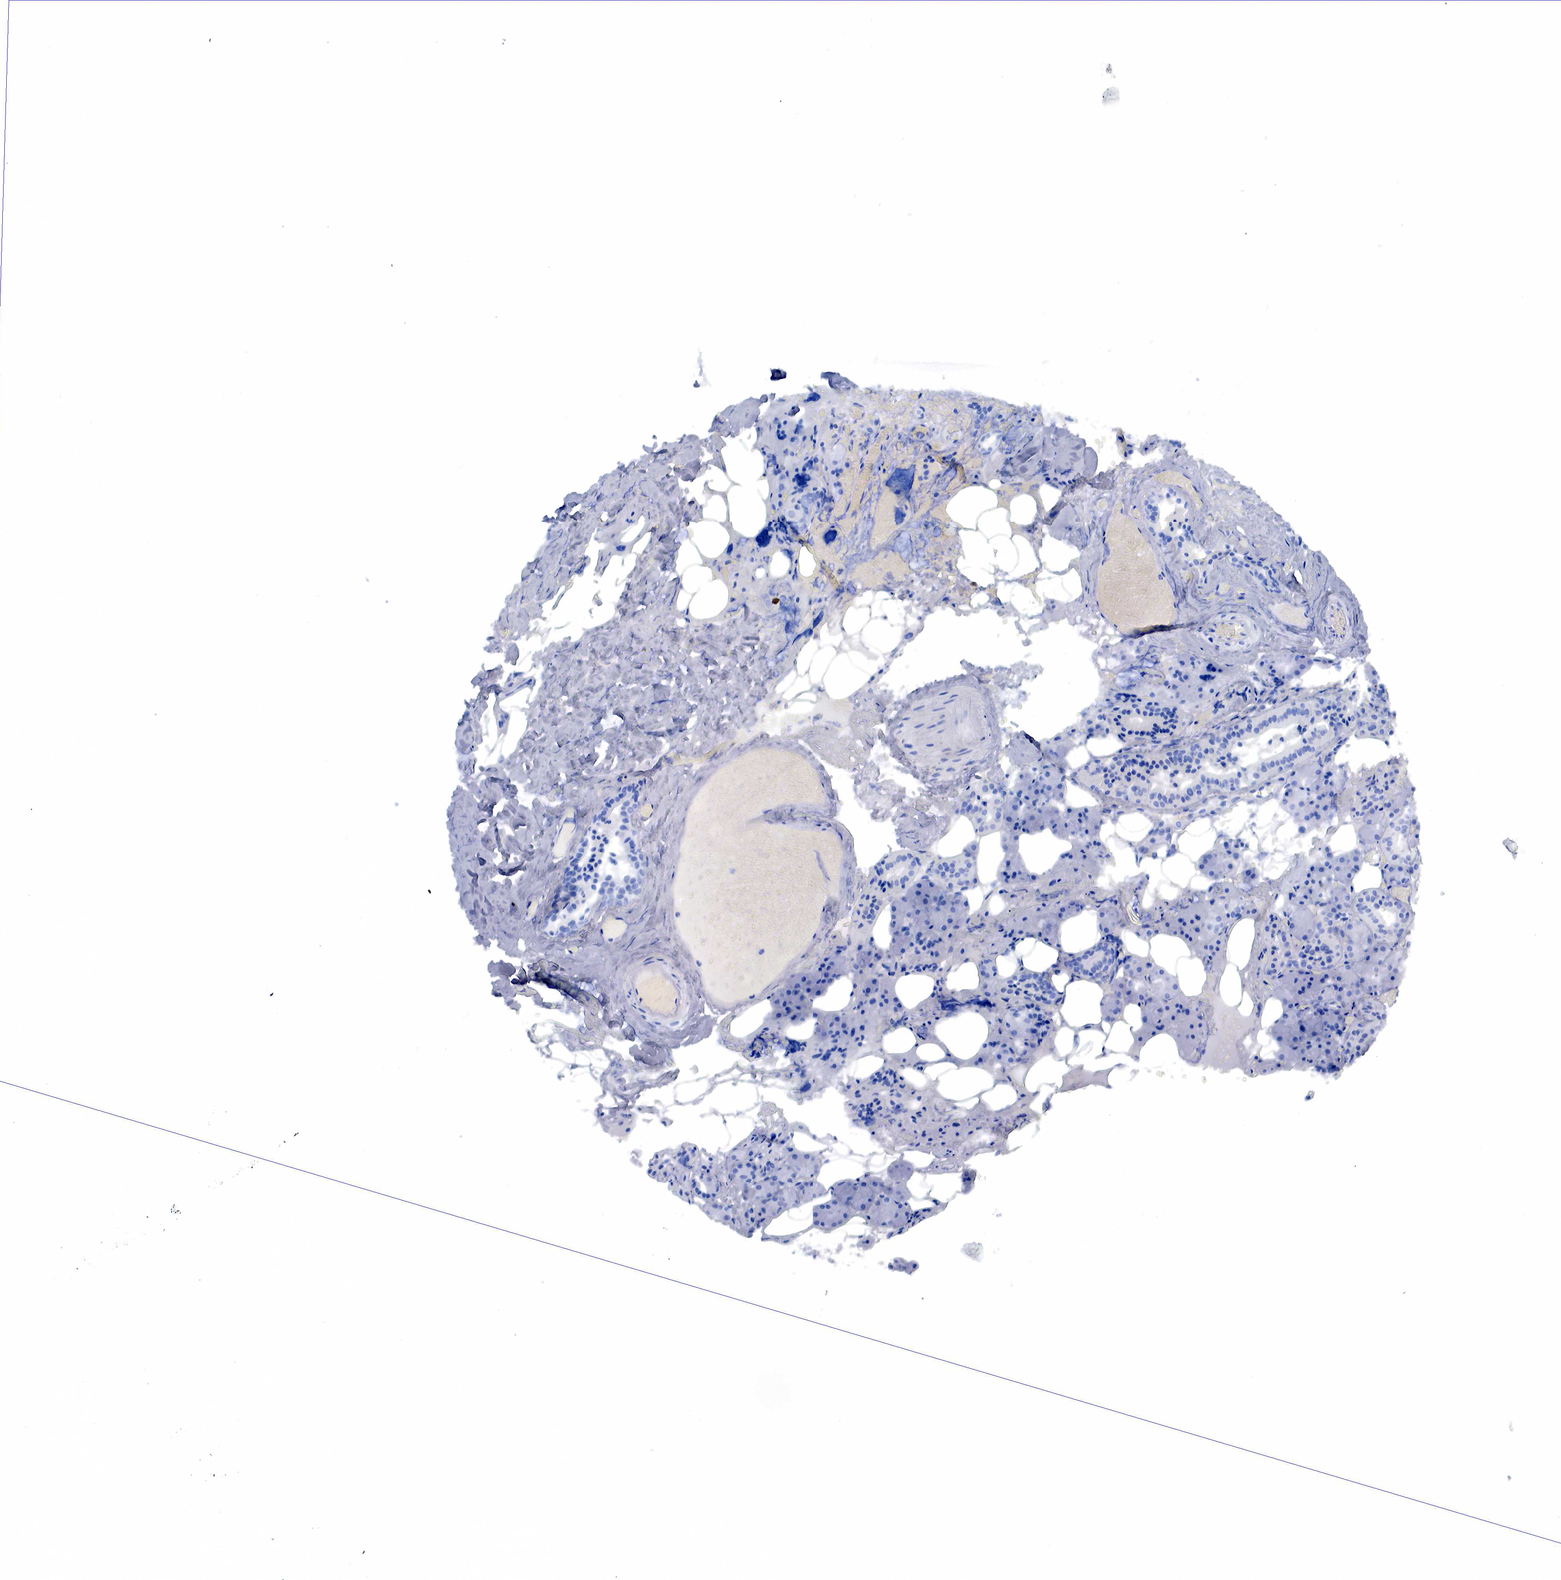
{"staining": {"intensity": "negative", "quantity": "none", "location": "none"}, "tissue": "salivary gland", "cell_type": "Glandular cells", "image_type": "normal", "snomed": [{"axis": "morphology", "description": "Normal tissue, NOS"}, {"axis": "topography", "description": "Salivary gland"}], "caption": "Immunohistochemical staining of unremarkable salivary gland displays no significant positivity in glandular cells. Brightfield microscopy of immunohistochemistry stained with DAB (brown) and hematoxylin (blue), captured at high magnification.", "gene": "CD79A", "patient": {"sex": "female", "age": 55}}